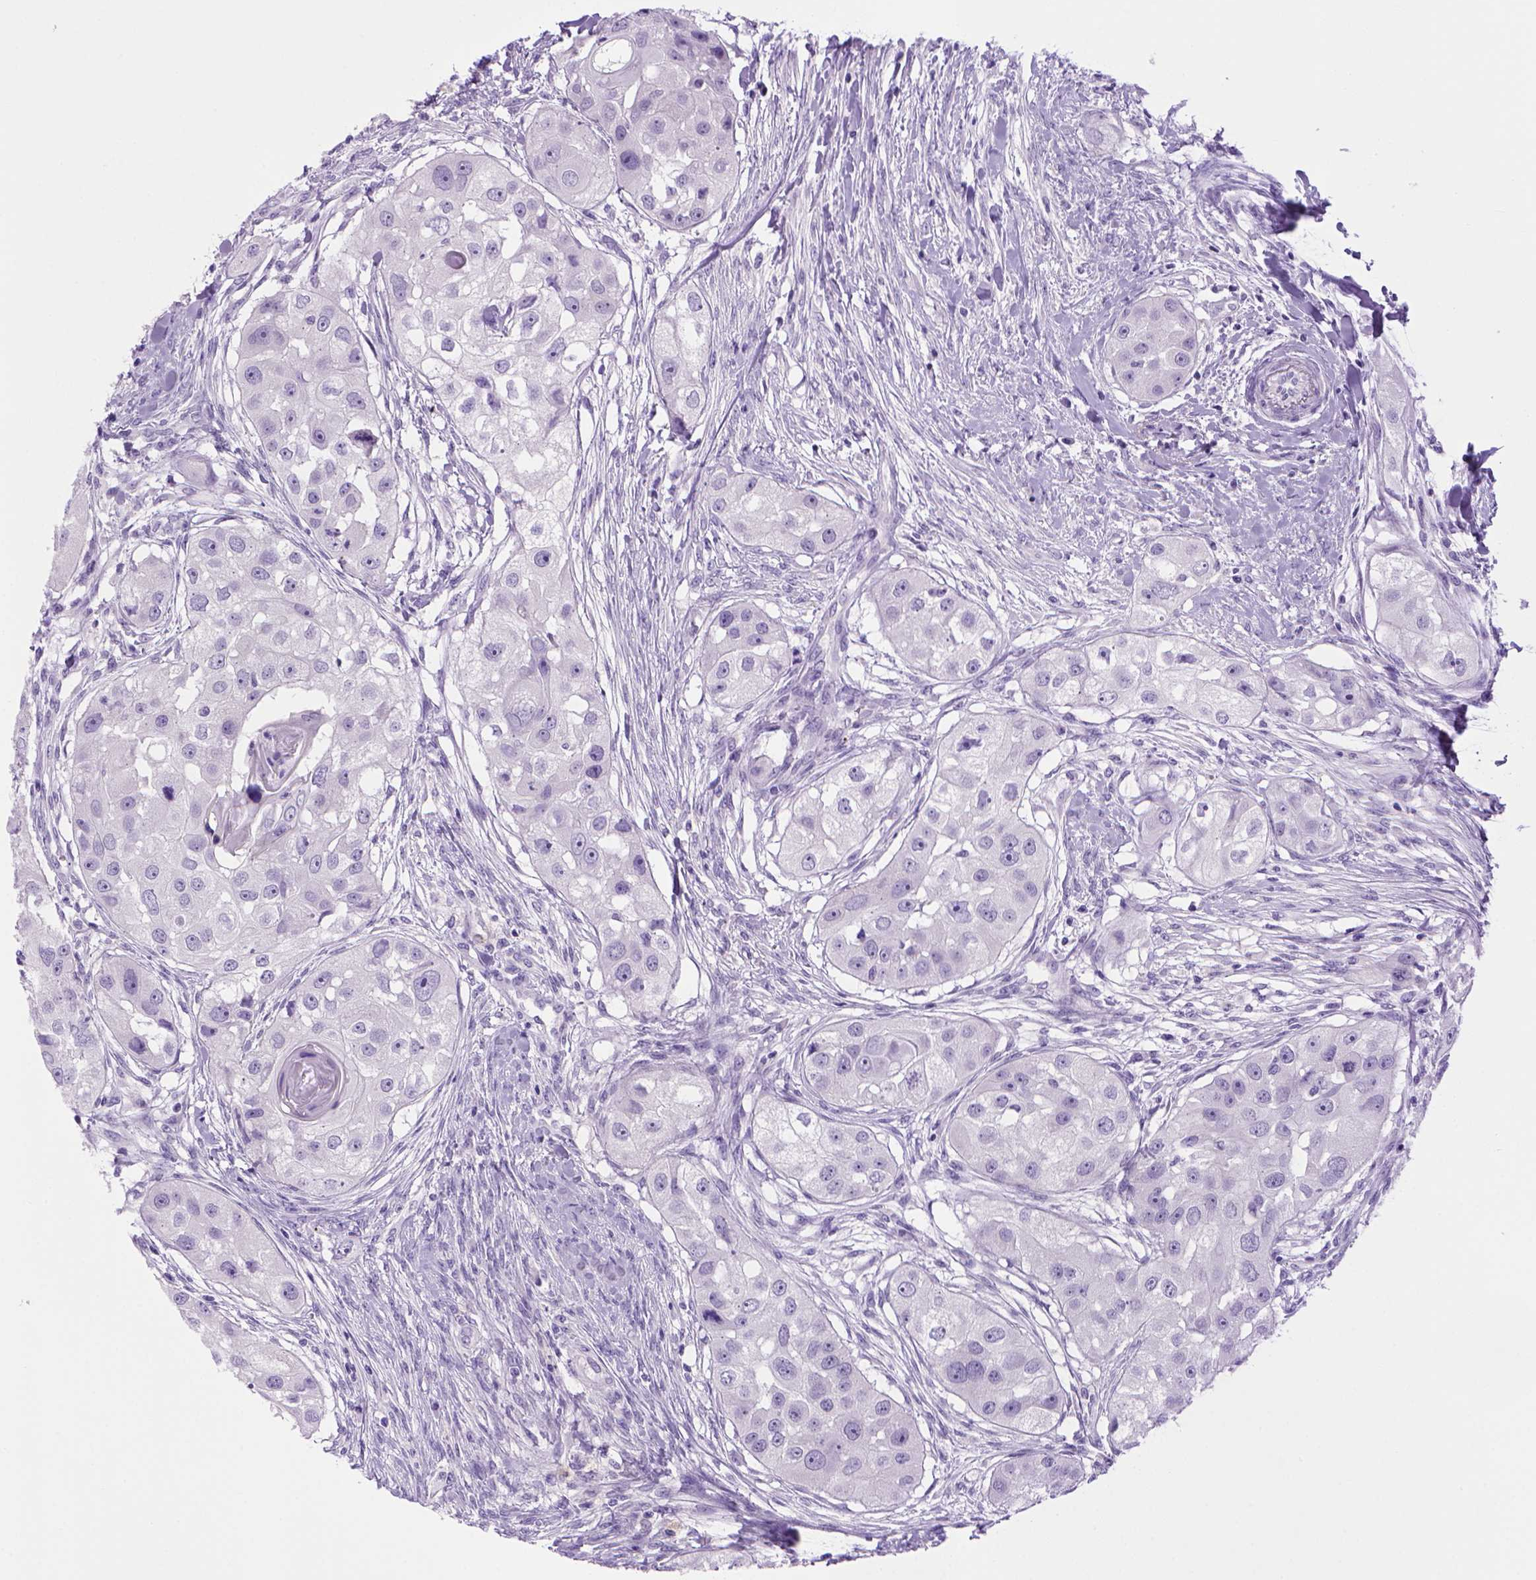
{"staining": {"intensity": "negative", "quantity": "none", "location": "none"}, "tissue": "head and neck cancer", "cell_type": "Tumor cells", "image_type": "cancer", "snomed": [{"axis": "morphology", "description": "Squamous cell carcinoma, NOS"}, {"axis": "topography", "description": "Head-Neck"}], "caption": "Squamous cell carcinoma (head and neck) stained for a protein using immunohistochemistry (IHC) shows no staining tumor cells.", "gene": "SGCG", "patient": {"sex": "male", "age": 51}}